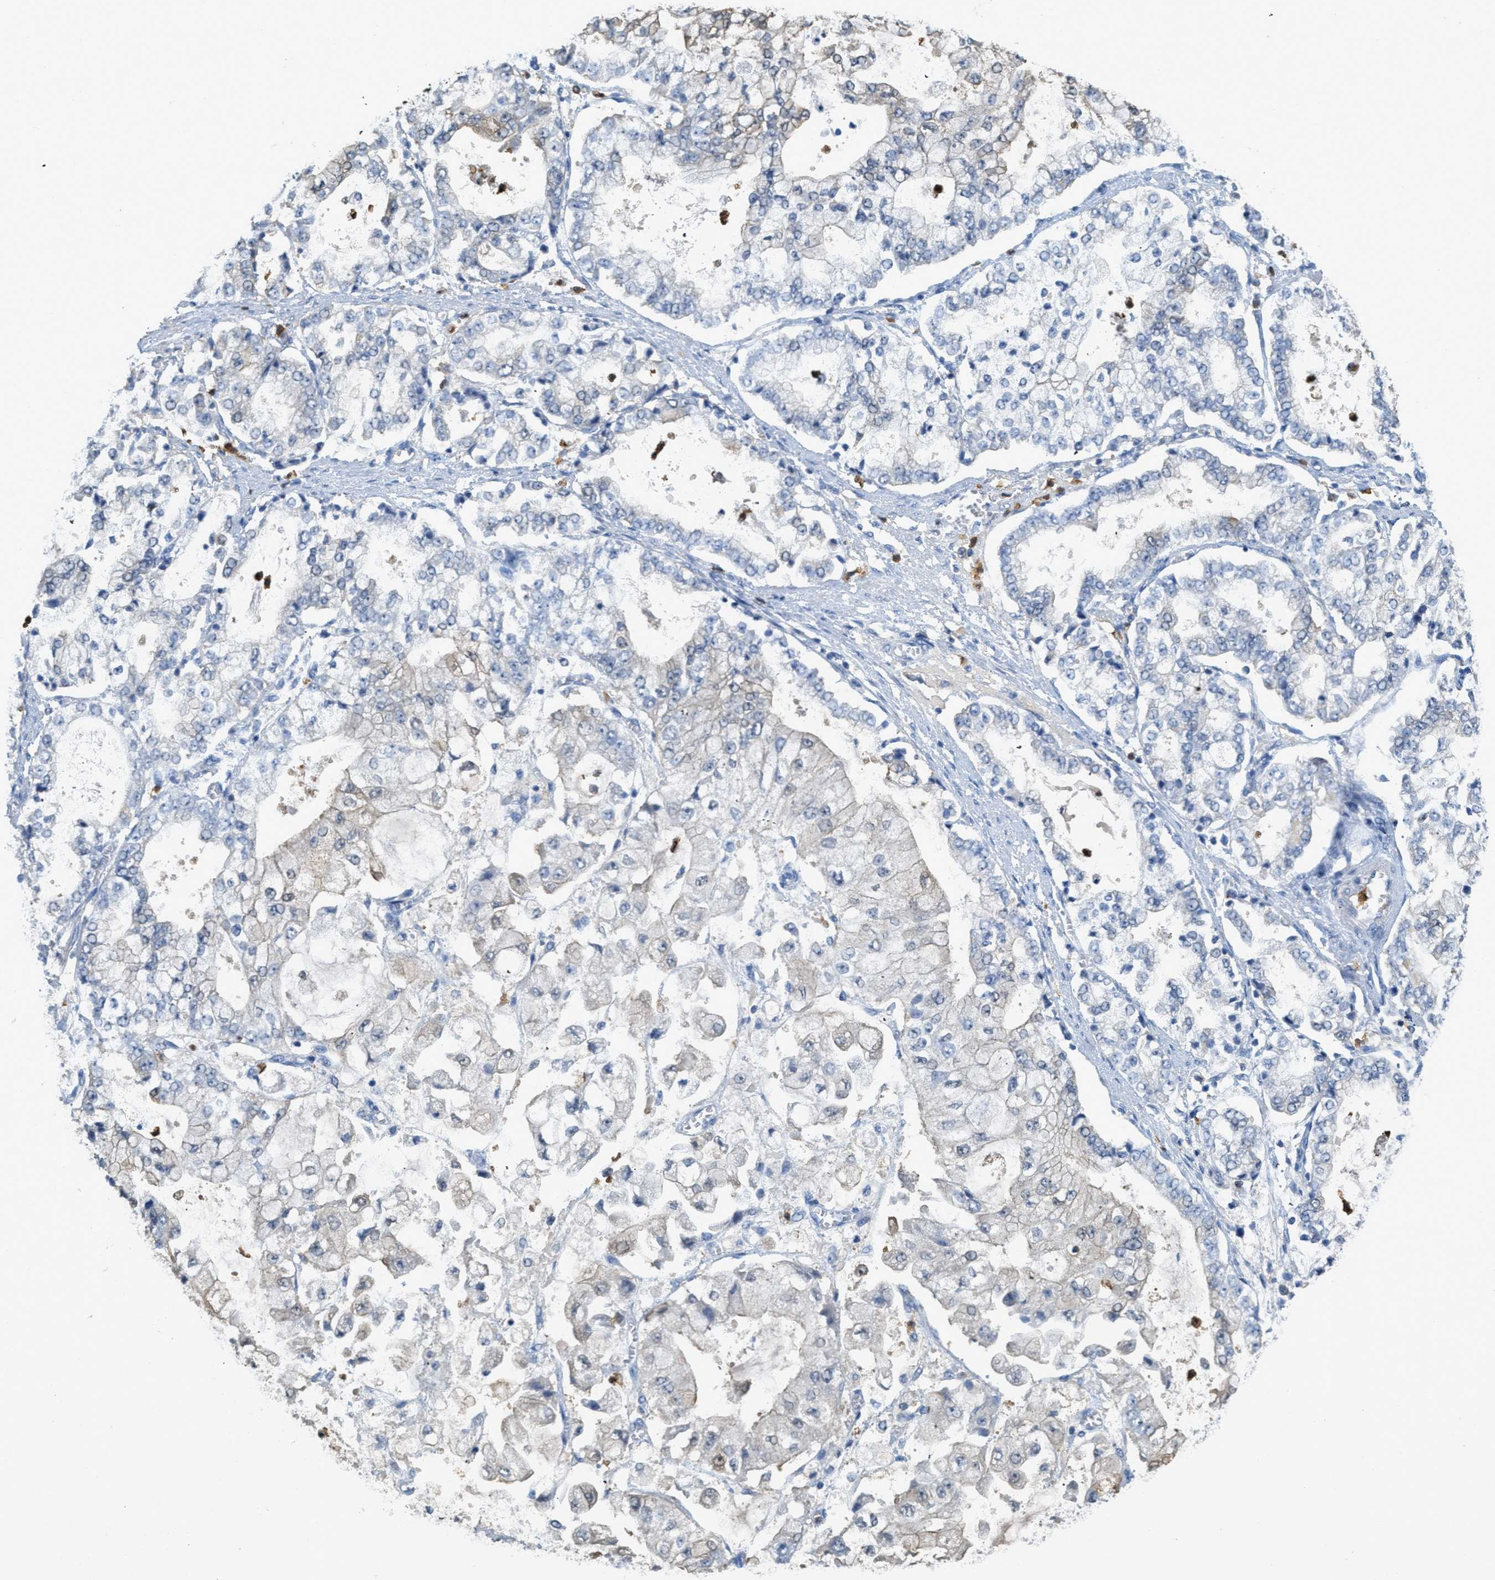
{"staining": {"intensity": "negative", "quantity": "none", "location": "none"}, "tissue": "stomach cancer", "cell_type": "Tumor cells", "image_type": "cancer", "snomed": [{"axis": "morphology", "description": "Adenocarcinoma, NOS"}, {"axis": "topography", "description": "Stomach"}], "caption": "An immunohistochemistry (IHC) histopathology image of adenocarcinoma (stomach) is shown. There is no staining in tumor cells of adenocarcinoma (stomach). Brightfield microscopy of immunohistochemistry (IHC) stained with DAB (3,3'-diaminobenzidine) (brown) and hematoxylin (blue), captured at high magnification.", "gene": "SERPINB1", "patient": {"sex": "male", "age": 76}}